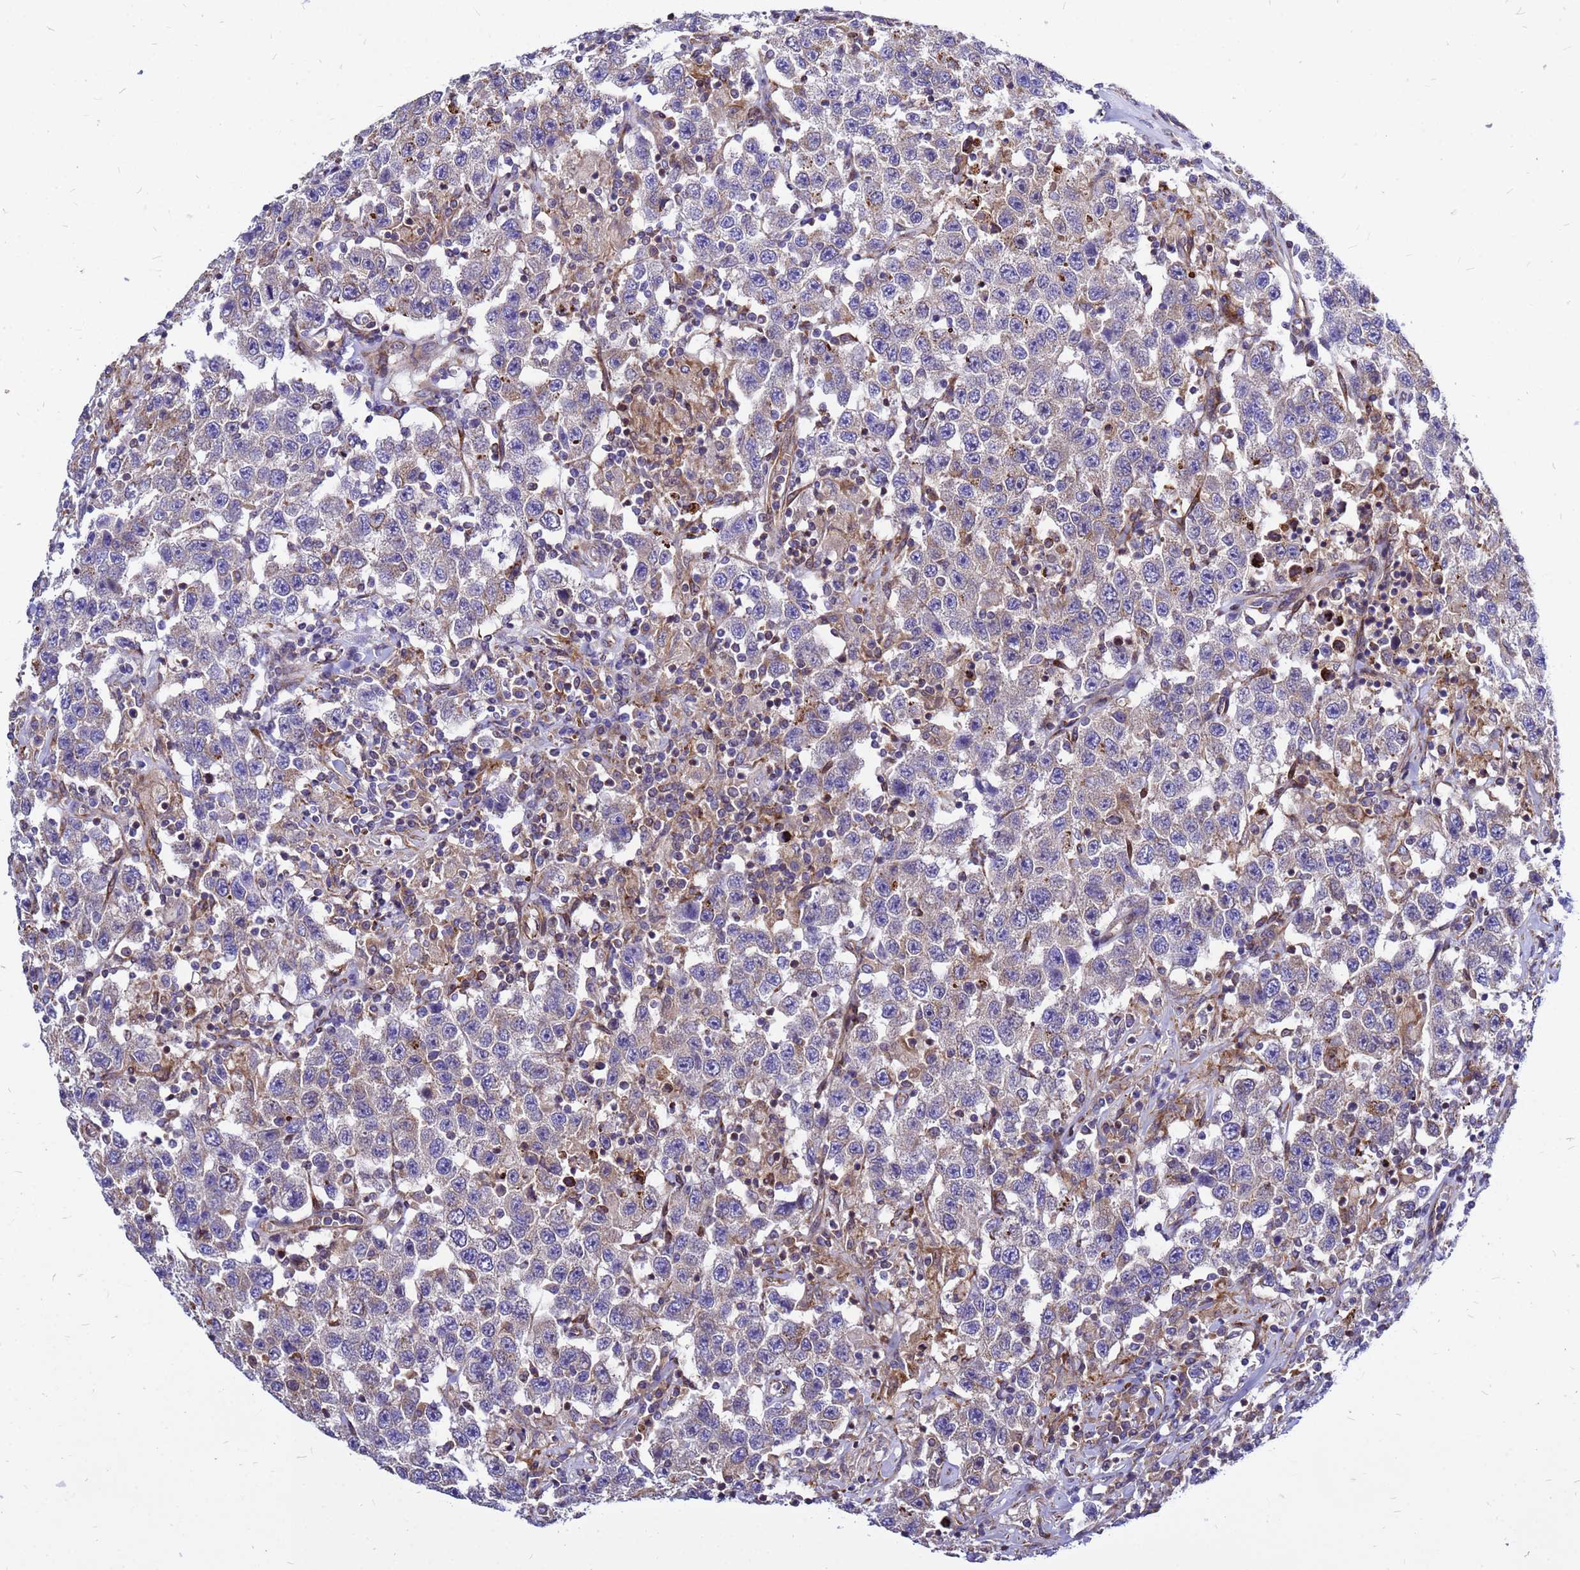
{"staining": {"intensity": "weak", "quantity": "<25%", "location": "cytoplasmic/membranous"}, "tissue": "testis cancer", "cell_type": "Tumor cells", "image_type": "cancer", "snomed": [{"axis": "morphology", "description": "Seminoma, NOS"}, {"axis": "topography", "description": "Testis"}], "caption": "Testis seminoma stained for a protein using immunohistochemistry (IHC) displays no staining tumor cells.", "gene": "FHIP1A", "patient": {"sex": "male", "age": 41}}